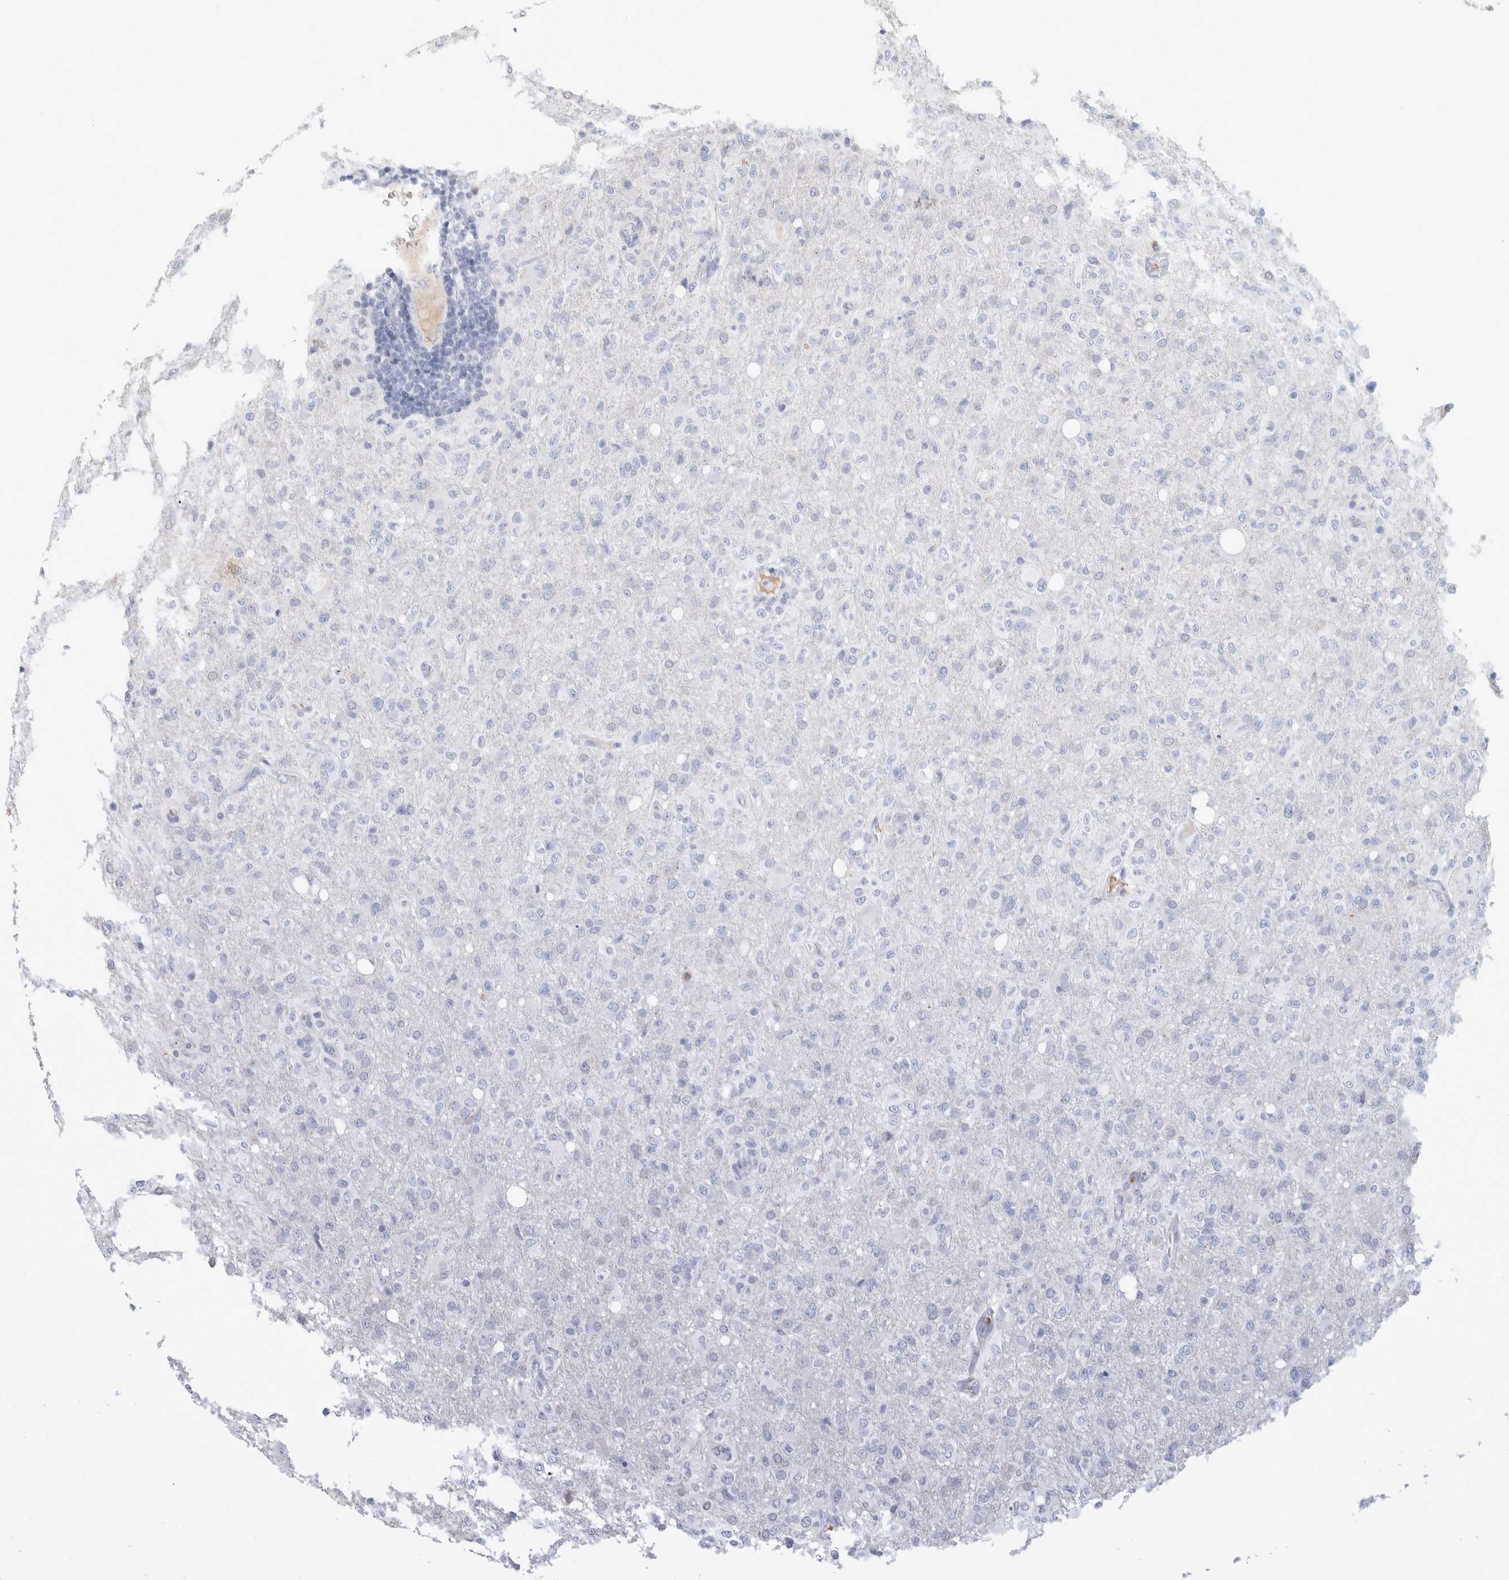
{"staining": {"intensity": "negative", "quantity": "none", "location": "none"}, "tissue": "glioma", "cell_type": "Tumor cells", "image_type": "cancer", "snomed": [{"axis": "morphology", "description": "Glioma, malignant, High grade"}, {"axis": "topography", "description": "Brain"}], "caption": "An immunohistochemistry micrograph of glioma is shown. There is no staining in tumor cells of glioma.", "gene": "CA1", "patient": {"sex": "female", "age": 57}}